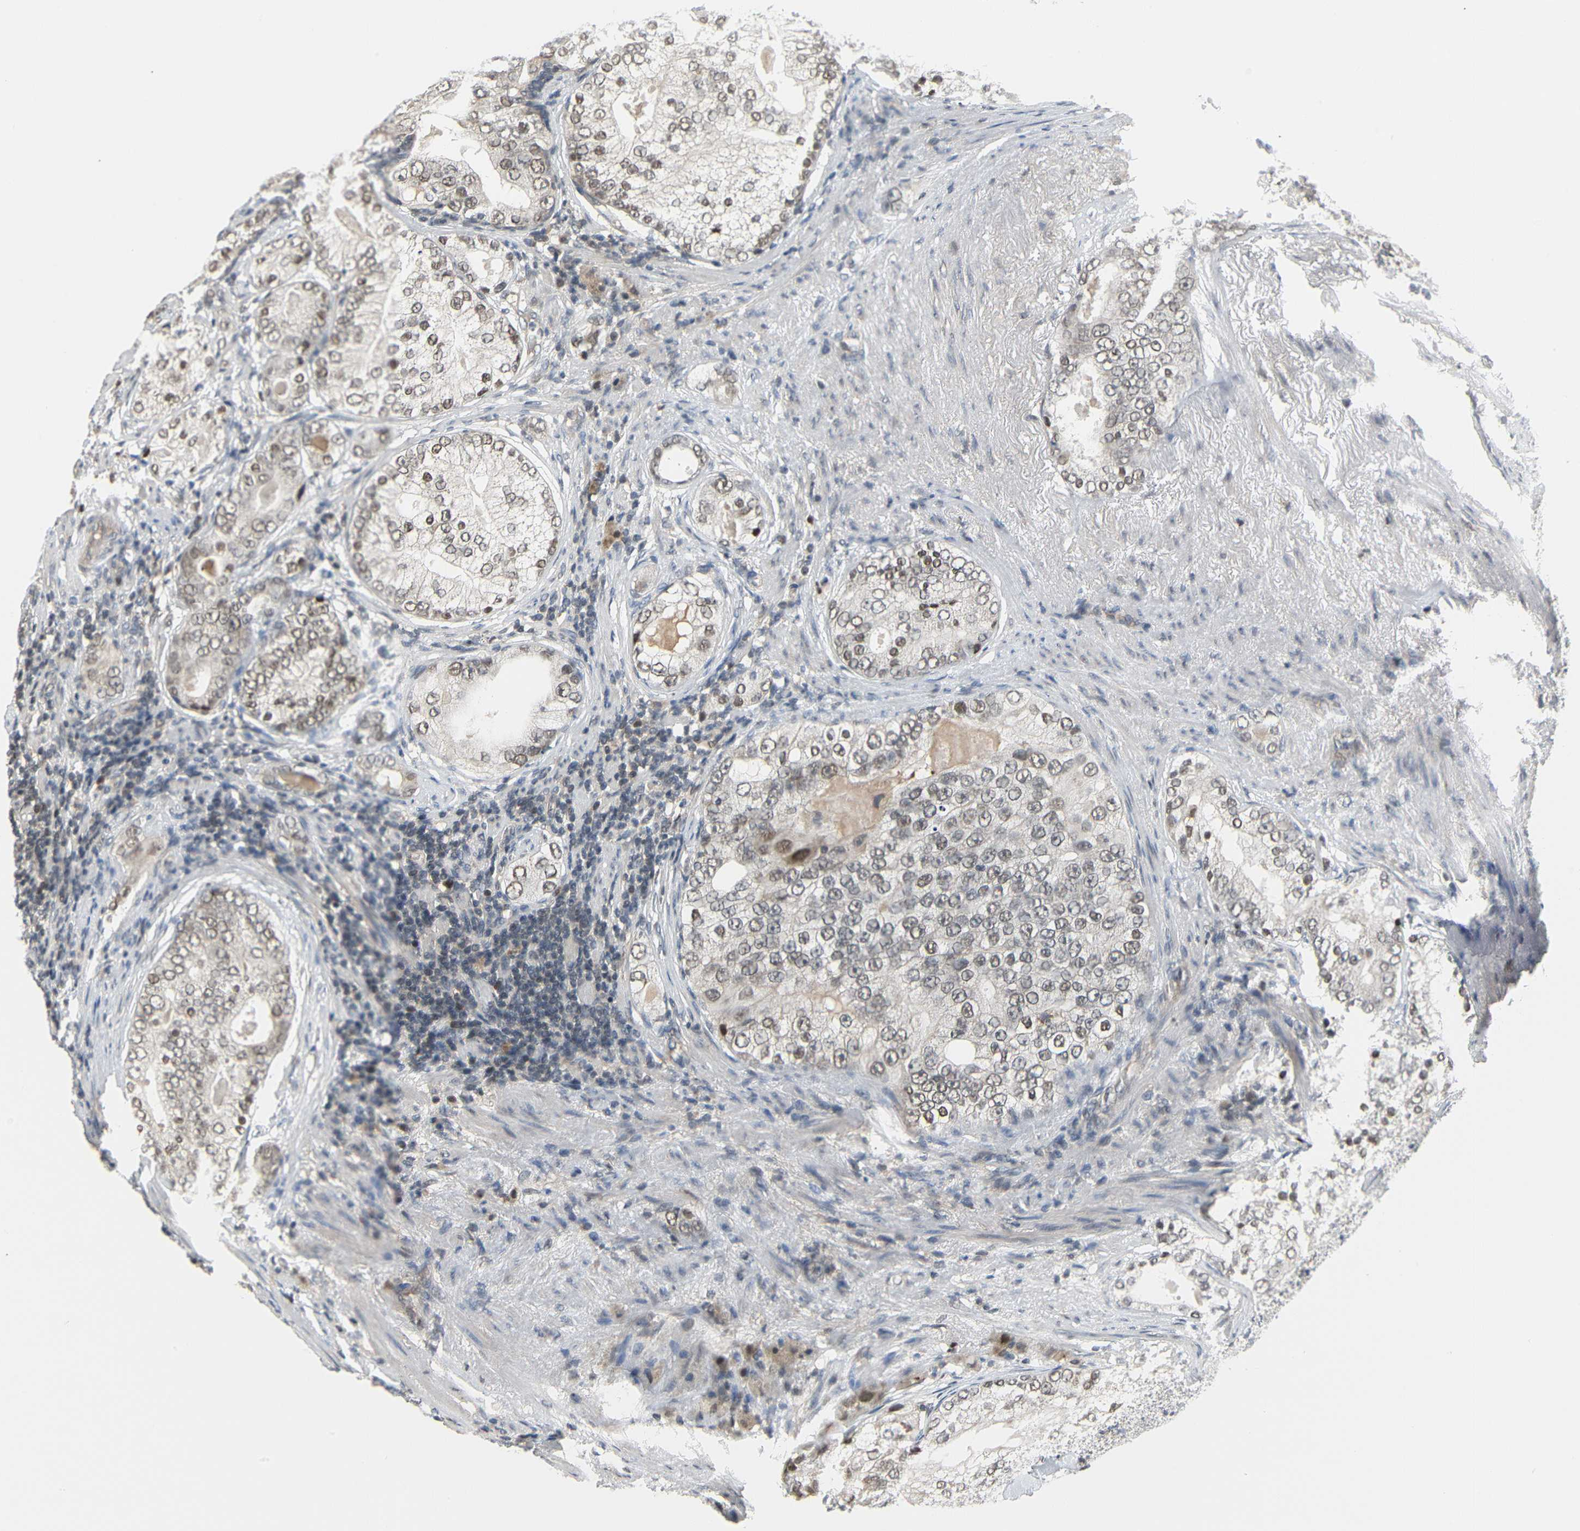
{"staining": {"intensity": "moderate", "quantity": ">75%", "location": "nuclear"}, "tissue": "prostate cancer", "cell_type": "Tumor cells", "image_type": "cancer", "snomed": [{"axis": "morphology", "description": "Adenocarcinoma, High grade"}, {"axis": "topography", "description": "Prostate"}], "caption": "High-magnification brightfield microscopy of prostate cancer stained with DAB (3,3'-diaminobenzidine) (brown) and counterstained with hematoxylin (blue). tumor cells exhibit moderate nuclear positivity is seen in approximately>75% of cells.", "gene": "IMPG2", "patient": {"sex": "male", "age": 66}}